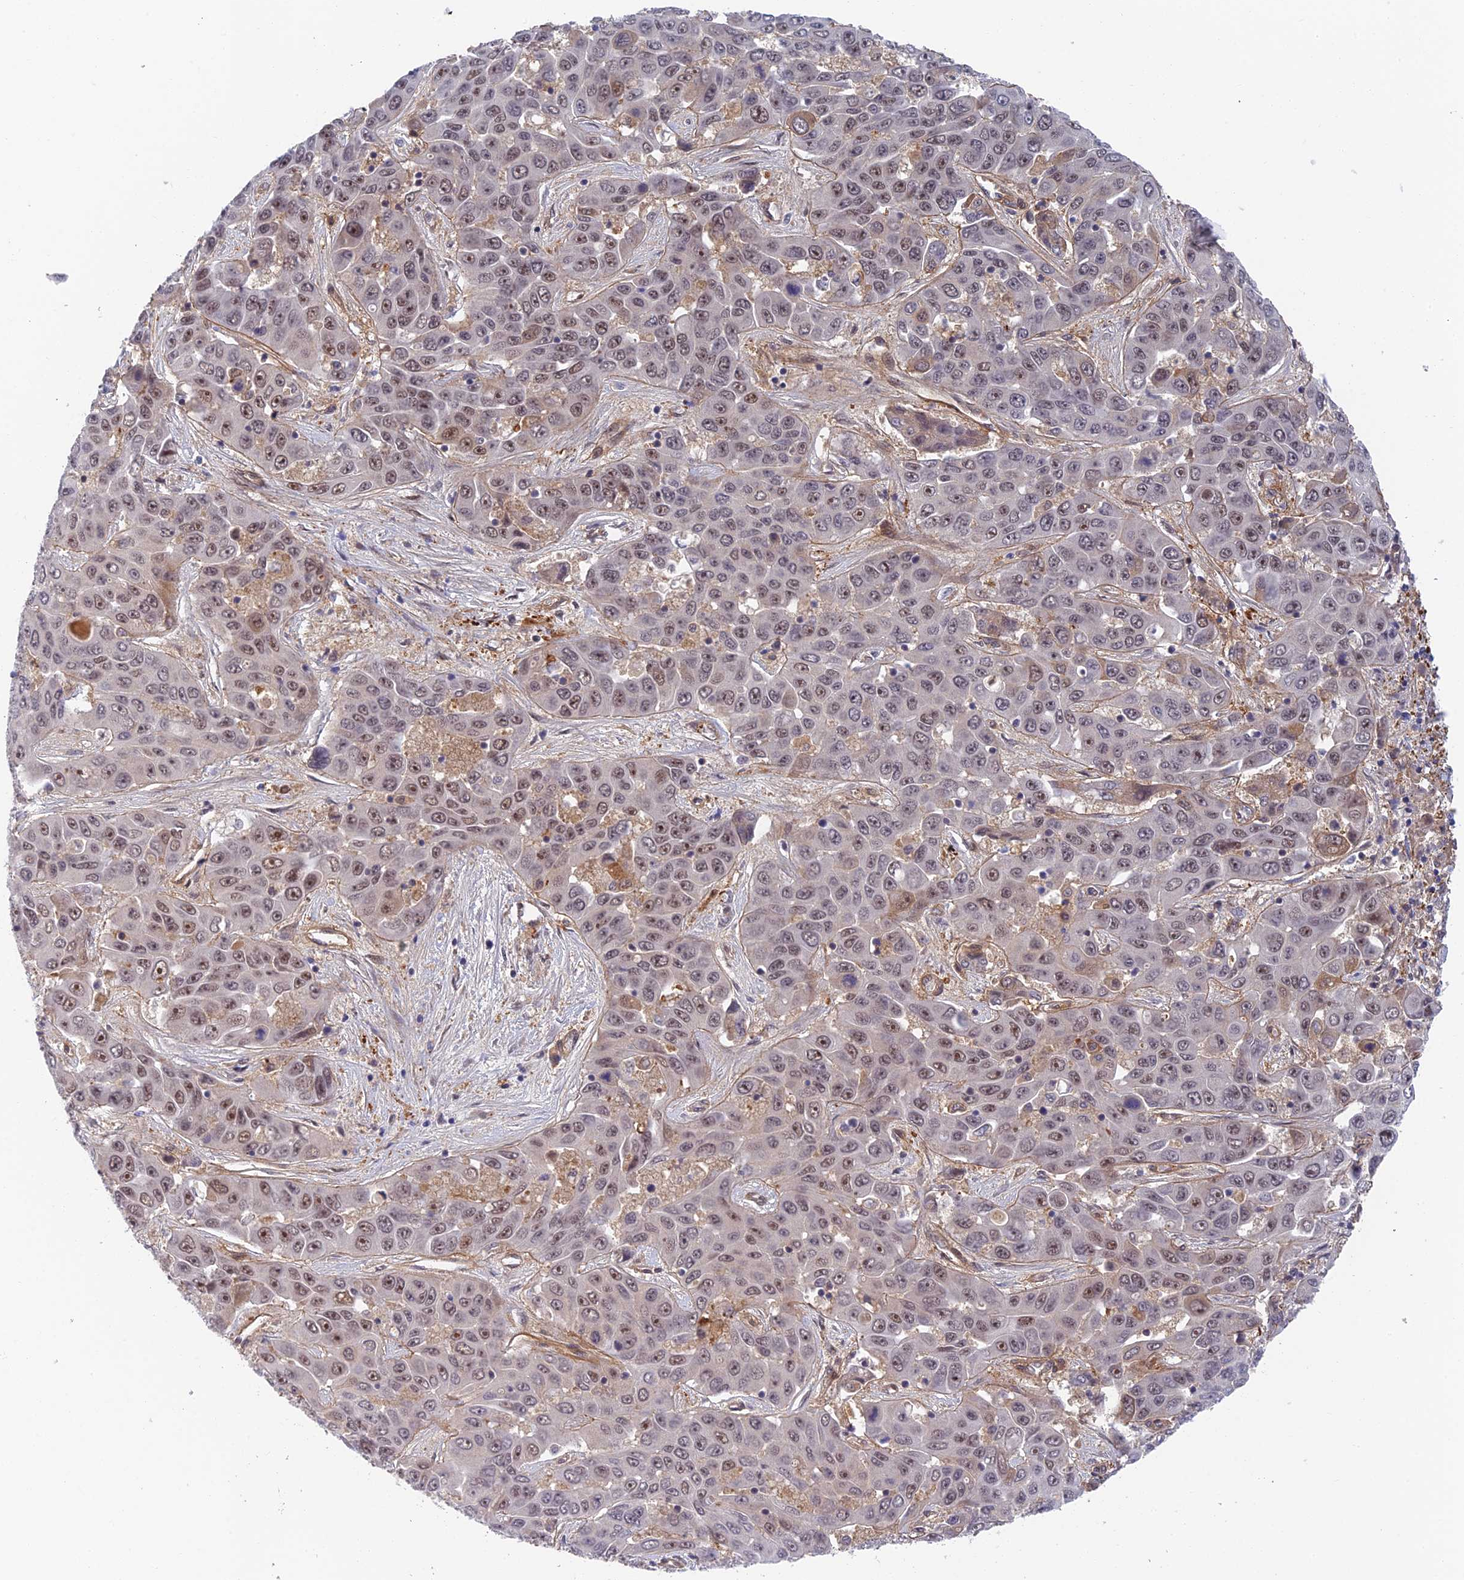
{"staining": {"intensity": "moderate", "quantity": "<25%", "location": "cytoplasmic/membranous,nuclear"}, "tissue": "liver cancer", "cell_type": "Tumor cells", "image_type": "cancer", "snomed": [{"axis": "morphology", "description": "Cholangiocarcinoma"}, {"axis": "topography", "description": "Liver"}], "caption": "A micrograph of human liver cancer (cholangiocarcinoma) stained for a protein displays moderate cytoplasmic/membranous and nuclear brown staining in tumor cells.", "gene": "NSMCE1", "patient": {"sex": "female", "age": 52}}